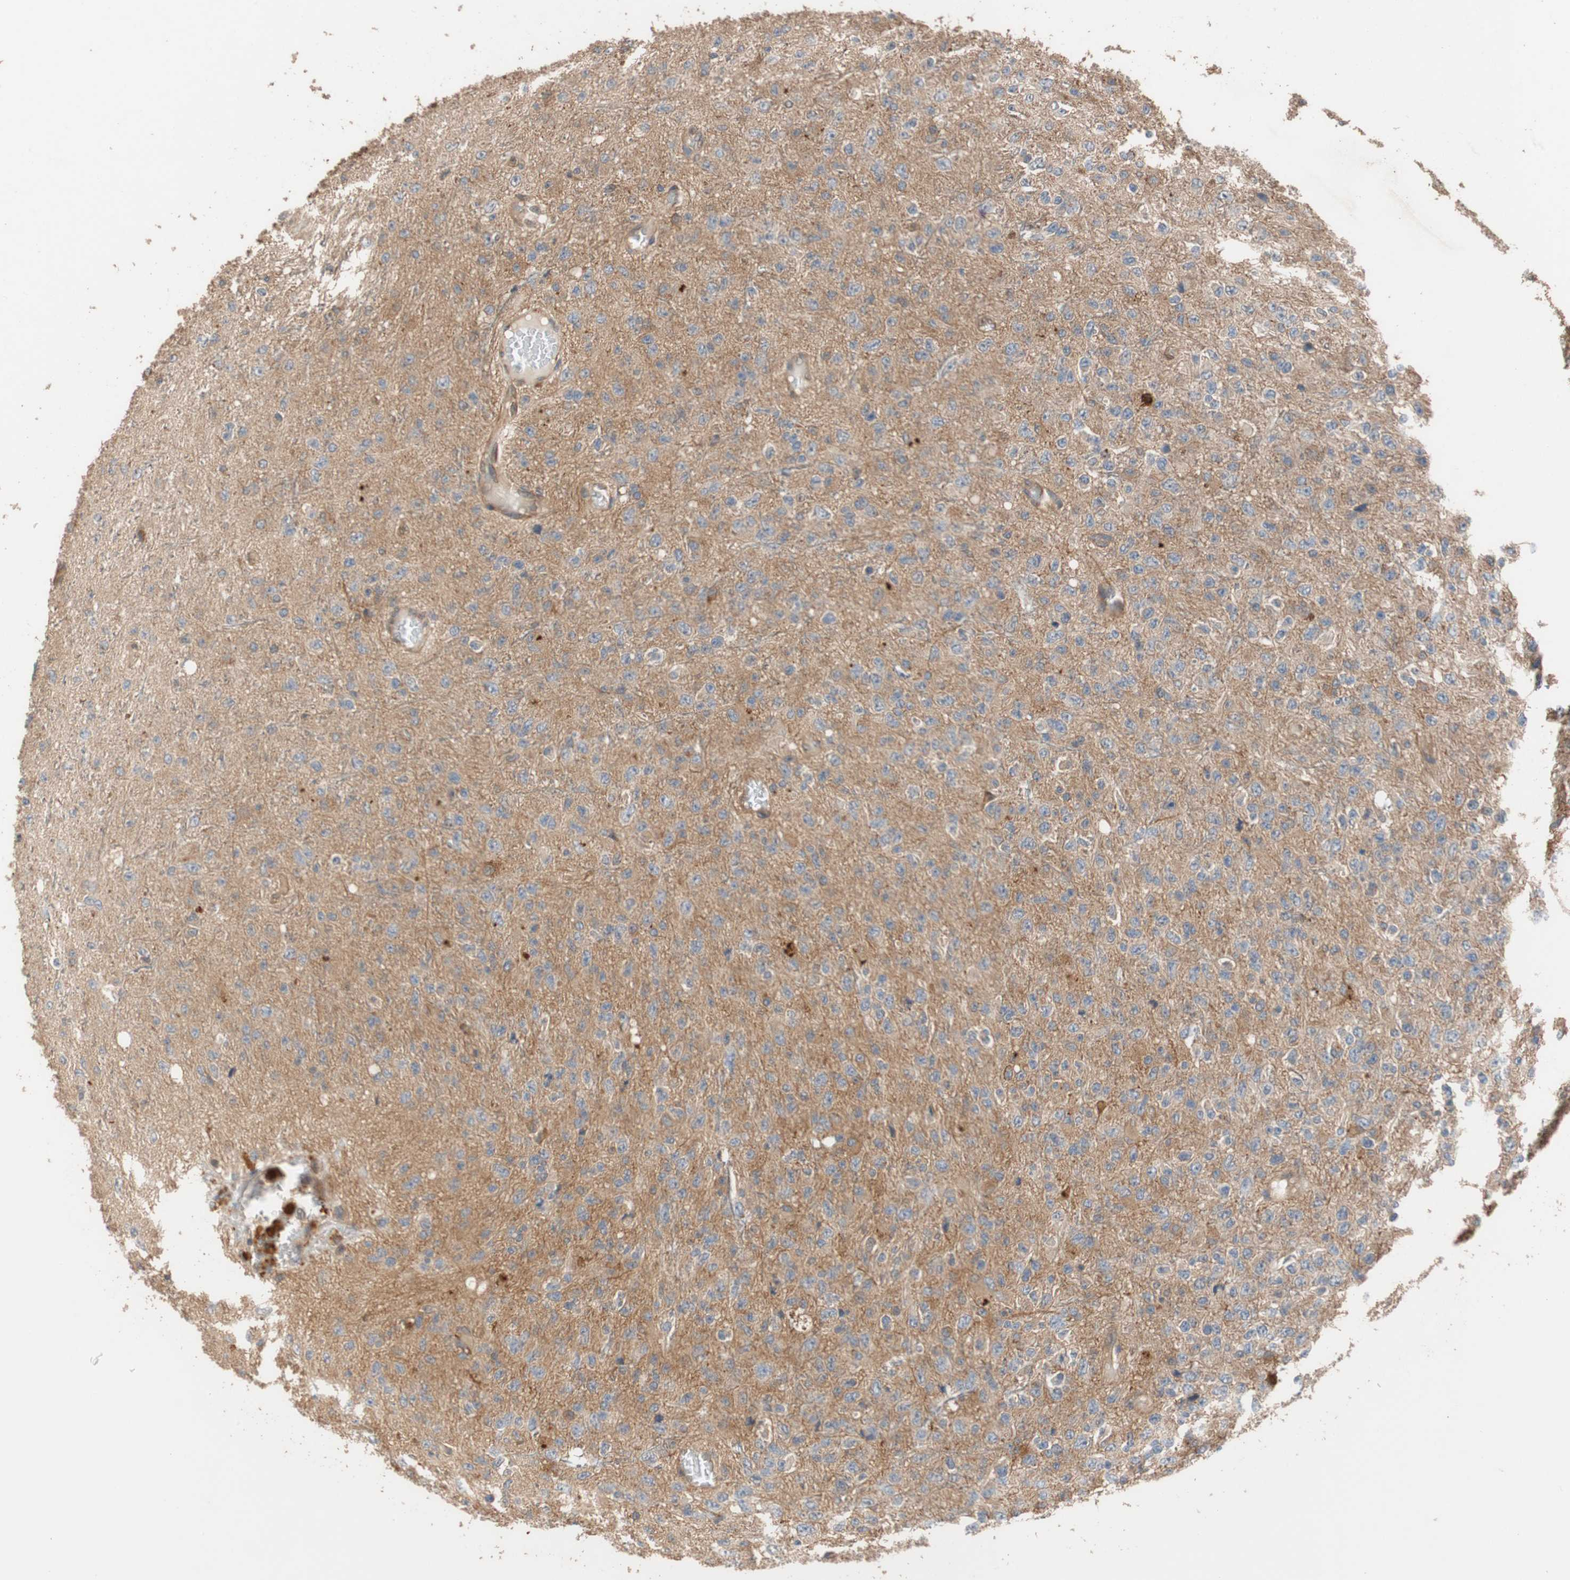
{"staining": {"intensity": "weak", "quantity": ">75%", "location": "cytoplasmic/membranous"}, "tissue": "glioma", "cell_type": "Tumor cells", "image_type": "cancer", "snomed": [{"axis": "morphology", "description": "Glioma, malignant, High grade"}, {"axis": "topography", "description": "pancreas cauda"}], "caption": "Immunohistochemical staining of human malignant high-grade glioma shows low levels of weak cytoplasmic/membranous staining in about >75% of tumor cells. (Brightfield microscopy of DAB IHC at high magnification).", "gene": "MAP4K2", "patient": {"sex": "male", "age": 60}}